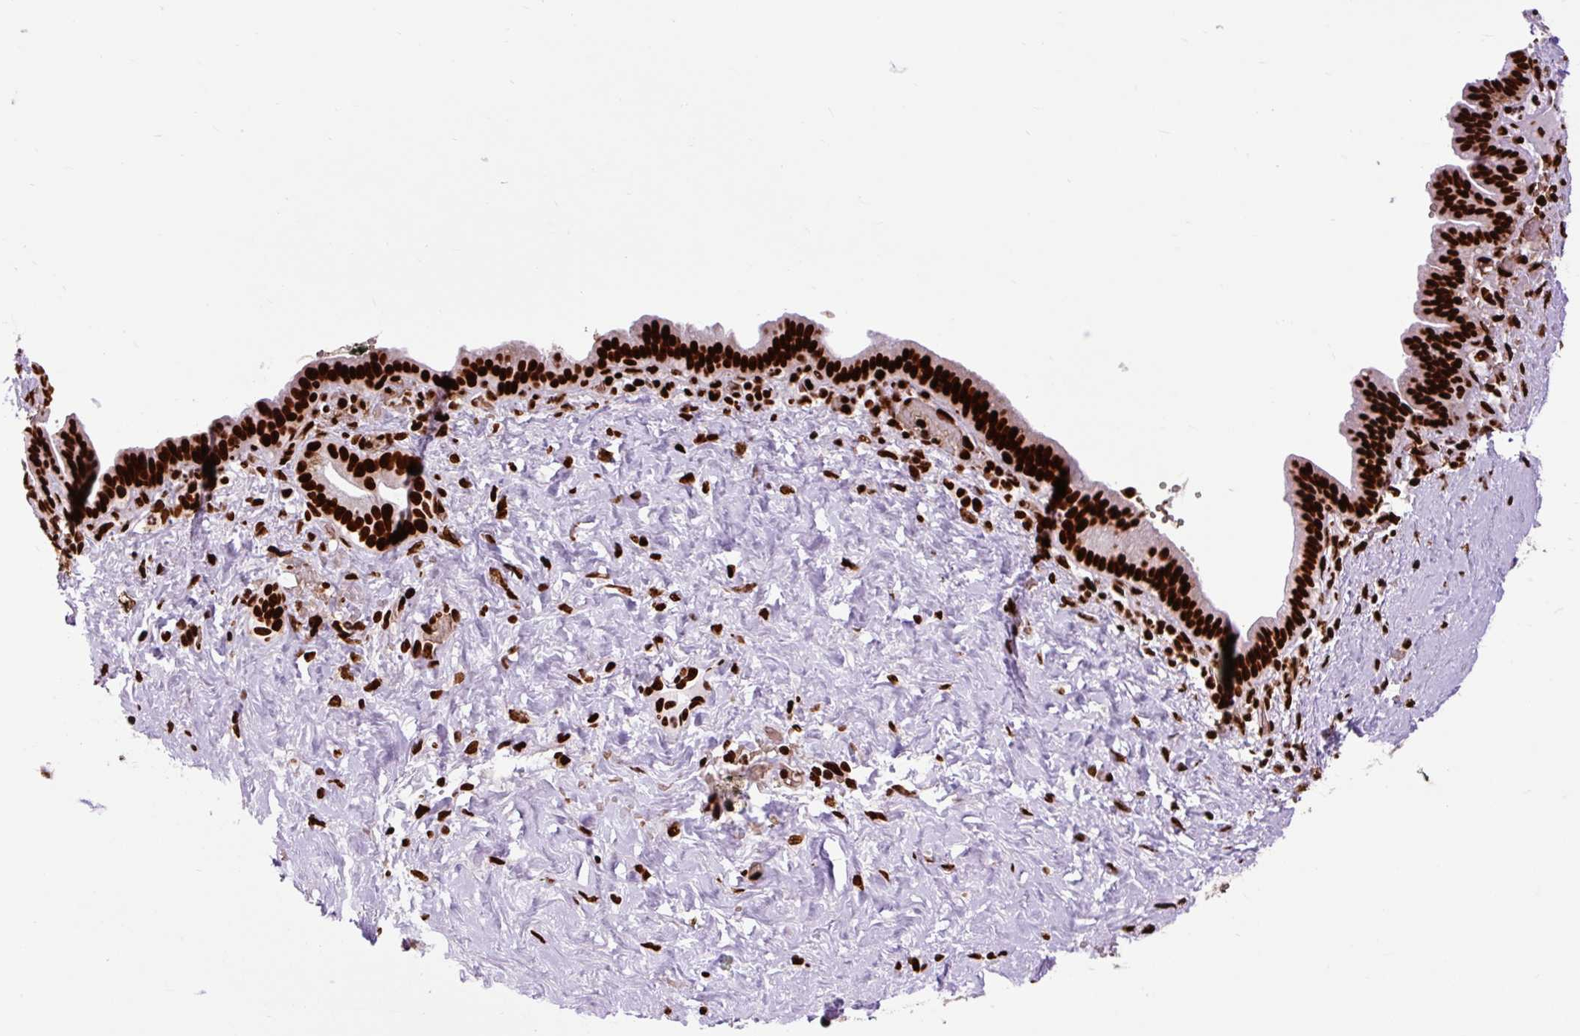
{"staining": {"intensity": "strong", "quantity": ">75%", "location": "nuclear"}, "tissue": "pancreatic cancer", "cell_type": "Tumor cells", "image_type": "cancer", "snomed": [{"axis": "morphology", "description": "Adenocarcinoma, NOS"}, {"axis": "topography", "description": "Pancreas"}], "caption": "Adenocarcinoma (pancreatic) was stained to show a protein in brown. There is high levels of strong nuclear expression in approximately >75% of tumor cells.", "gene": "FUS", "patient": {"sex": "male", "age": 44}}